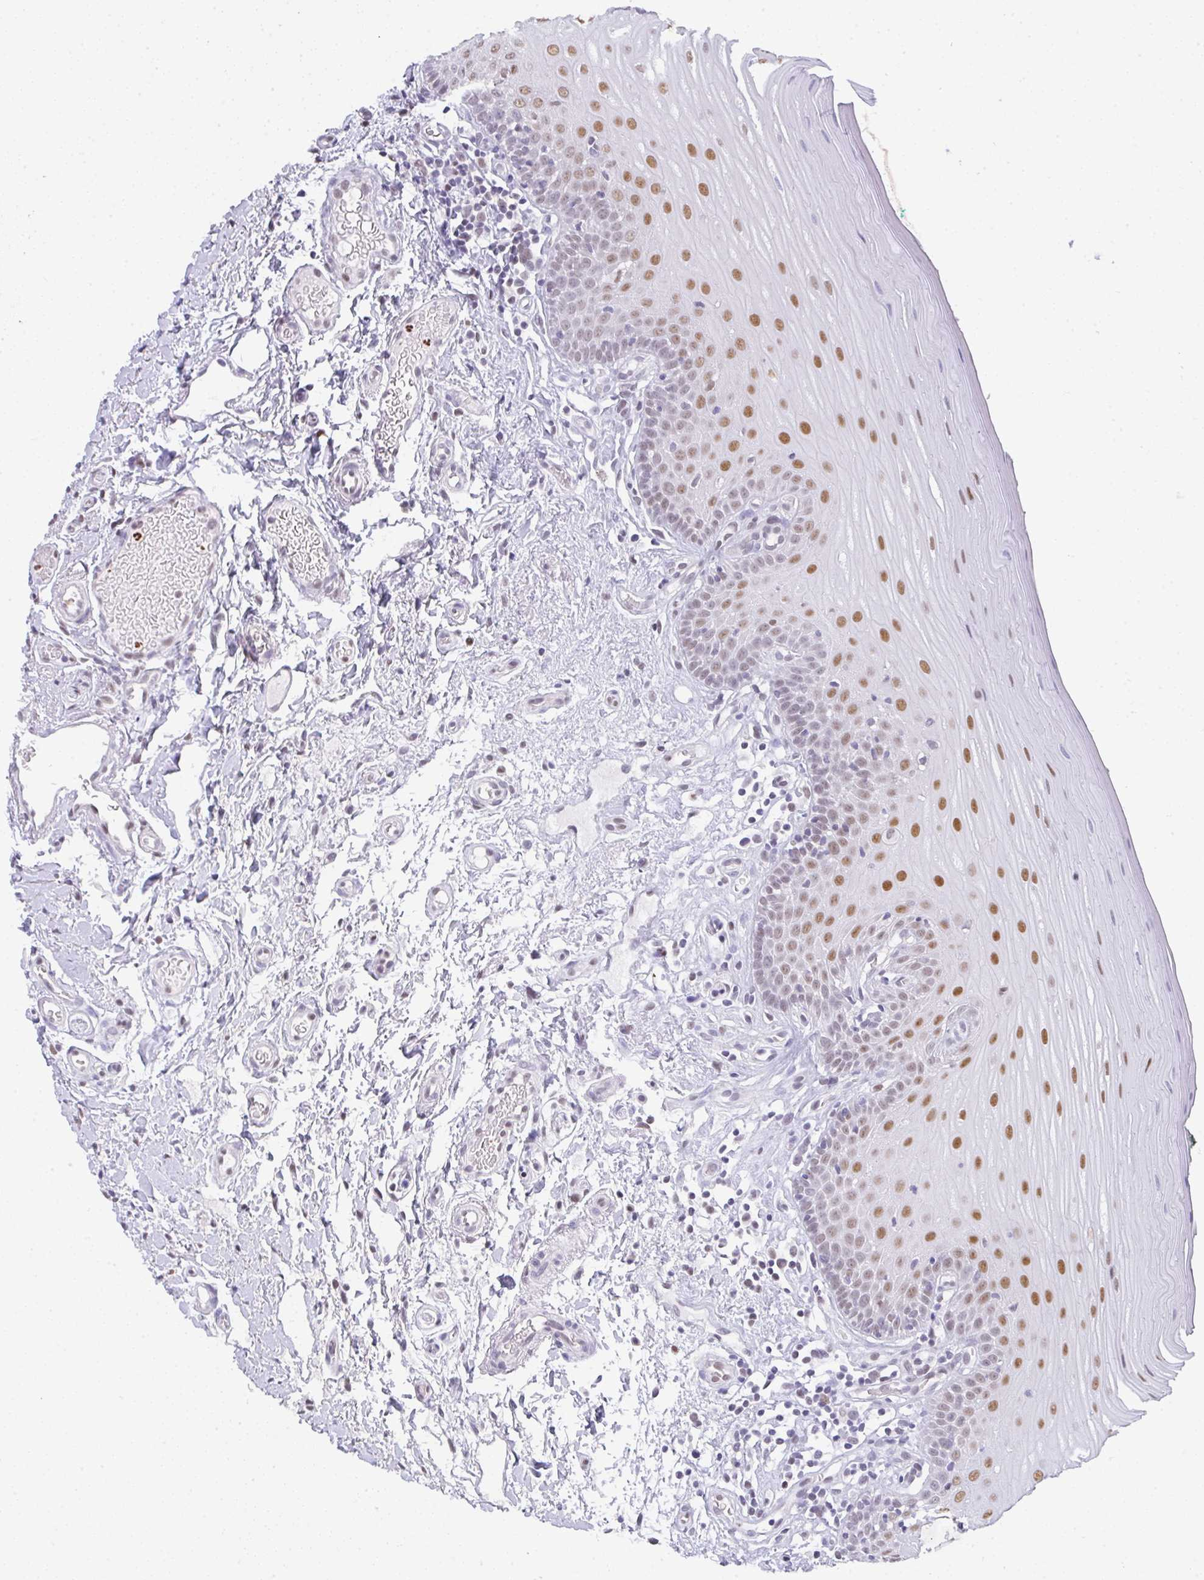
{"staining": {"intensity": "moderate", "quantity": "25%-75%", "location": "nuclear"}, "tissue": "oral mucosa", "cell_type": "Squamous epithelial cells", "image_type": "normal", "snomed": [{"axis": "morphology", "description": "Normal tissue, NOS"}, {"axis": "topography", "description": "Oral tissue"}, {"axis": "topography", "description": "Tounge, NOS"}, {"axis": "topography", "description": "Head-Neck"}], "caption": "The immunohistochemical stain shows moderate nuclear expression in squamous epithelial cells of benign oral mucosa. The staining was performed using DAB (3,3'-diaminobenzidine) to visualize the protein expression in brown, while the nuclei were stained in blue with hematoxylin (Magnification: 20x).", "gene": "BBX", "patient": {"sex": "female", "age": 84}}